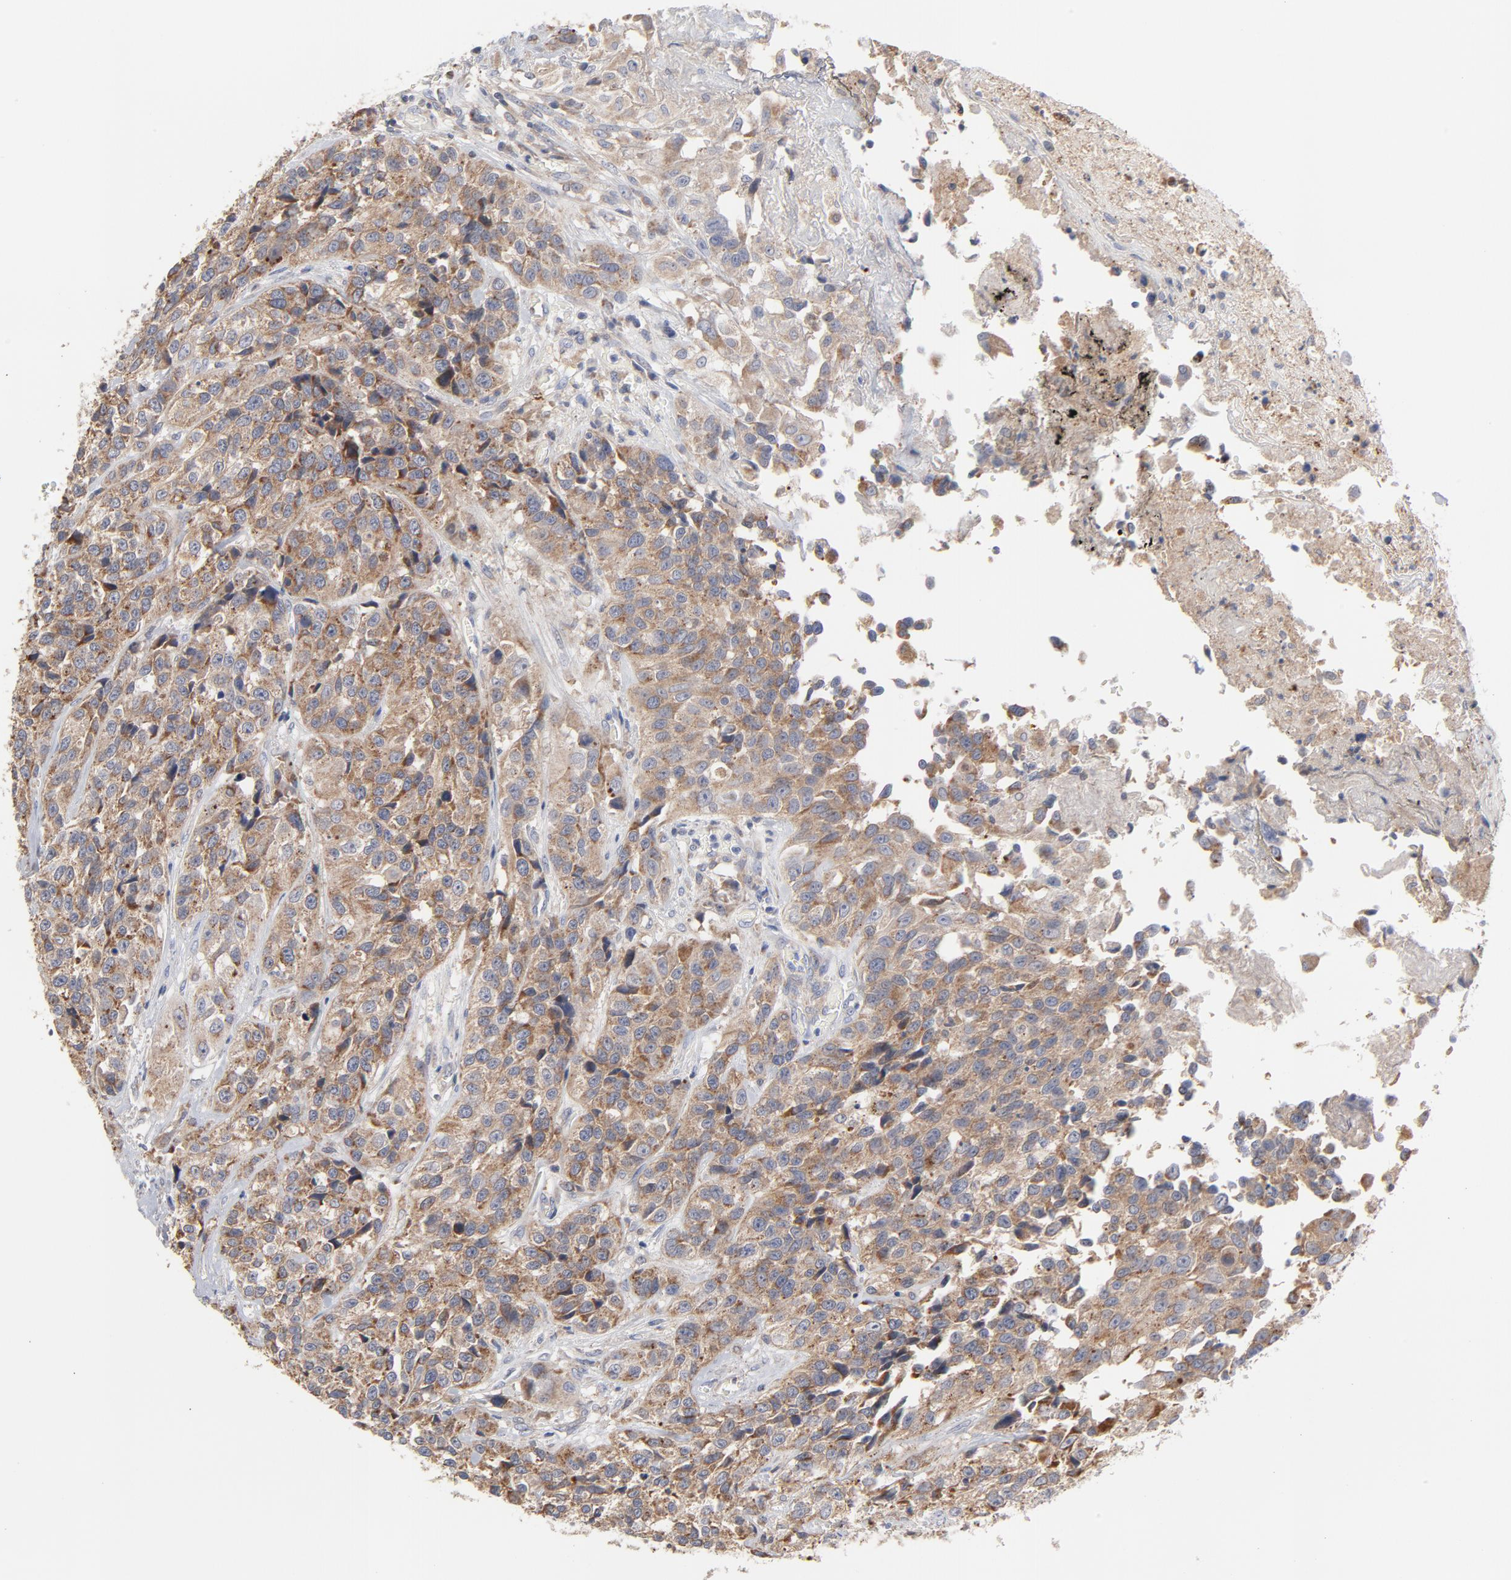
{"staining": {"intensity": "moderate", "quantity": ">75%", "location": "cytoplasmic/membranous"}, "tissue": "urothelial cancer", "cell_type": "Tumor cells", "image_type": "cancer", "snomed": [{"axis": "morphology", "description": "Urothelial carcinoma, High grade"}, {"axis": "topography", "description": "Urinary bladder"}], "caption": "An image showing moderate cytoplasmic/membranous positivity in about >75% of tumor cells in urothelial cancer, as visualized by brown immunohistochemical staining.", "gene": "PPFIBP2", "patient": {"sex": "female", "age": 81}}